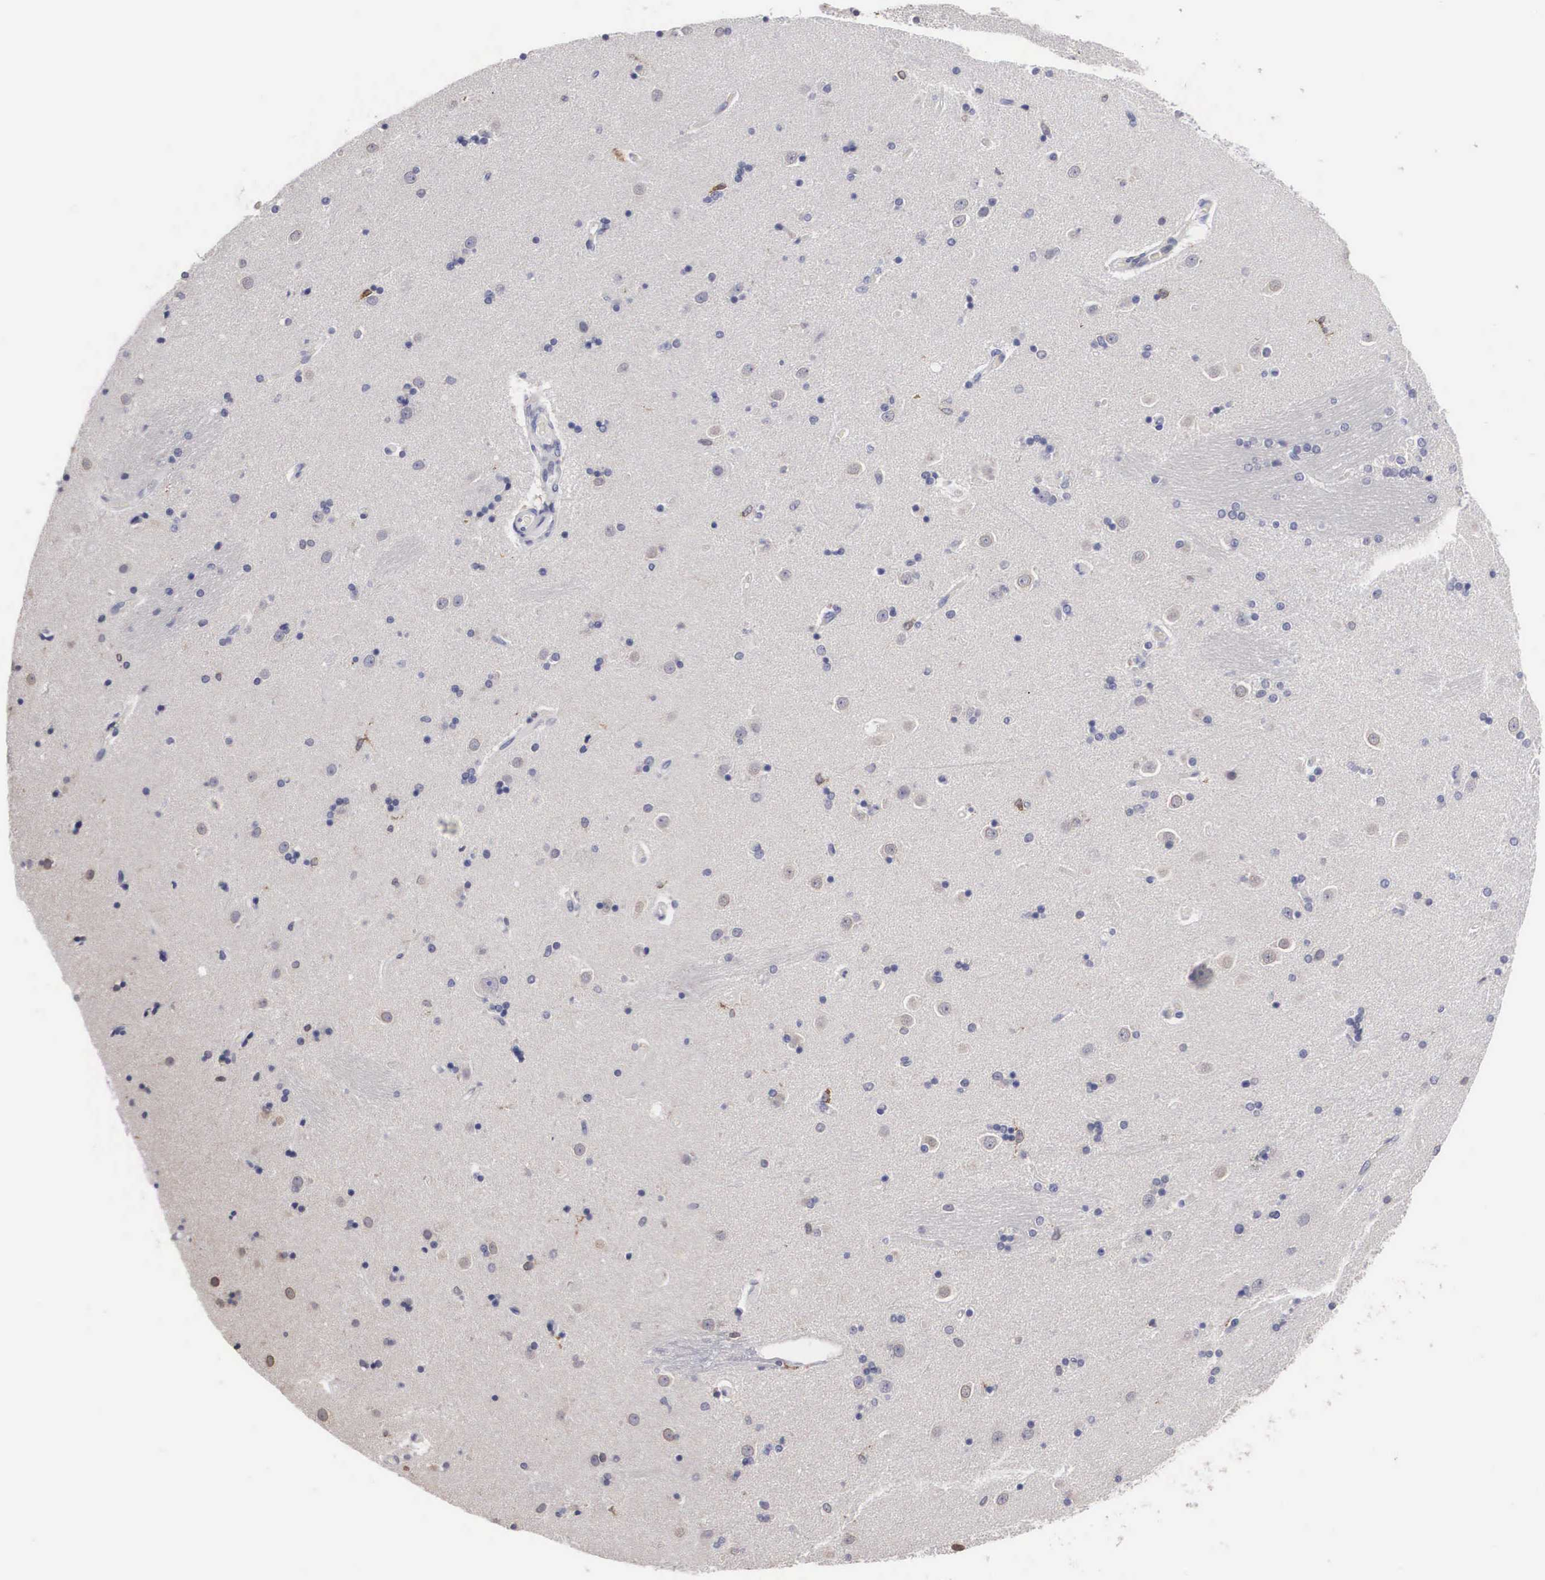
{"staining": {"intensity": "negative", "quantity": "none", "location": "none"}, "tissue": "caudate", "cell_type": "Glial cells", "image_type": "normal", "snomed": [{"axis": "morphology", "description": "Normal tissue, NOS"}, {"axis": "topography", "description": "Lateral ventricle wall"}], "caption": "A micrograph of caudate stained for a protein reveals no brown staining in glial cells. (DAB (3,3'-diaminobenzidine) immunohistochemistry visualized using brightfield microscopy, high magnification).", "gene": "HMOX1", "patient": {"sex": "female", "age": 54}}